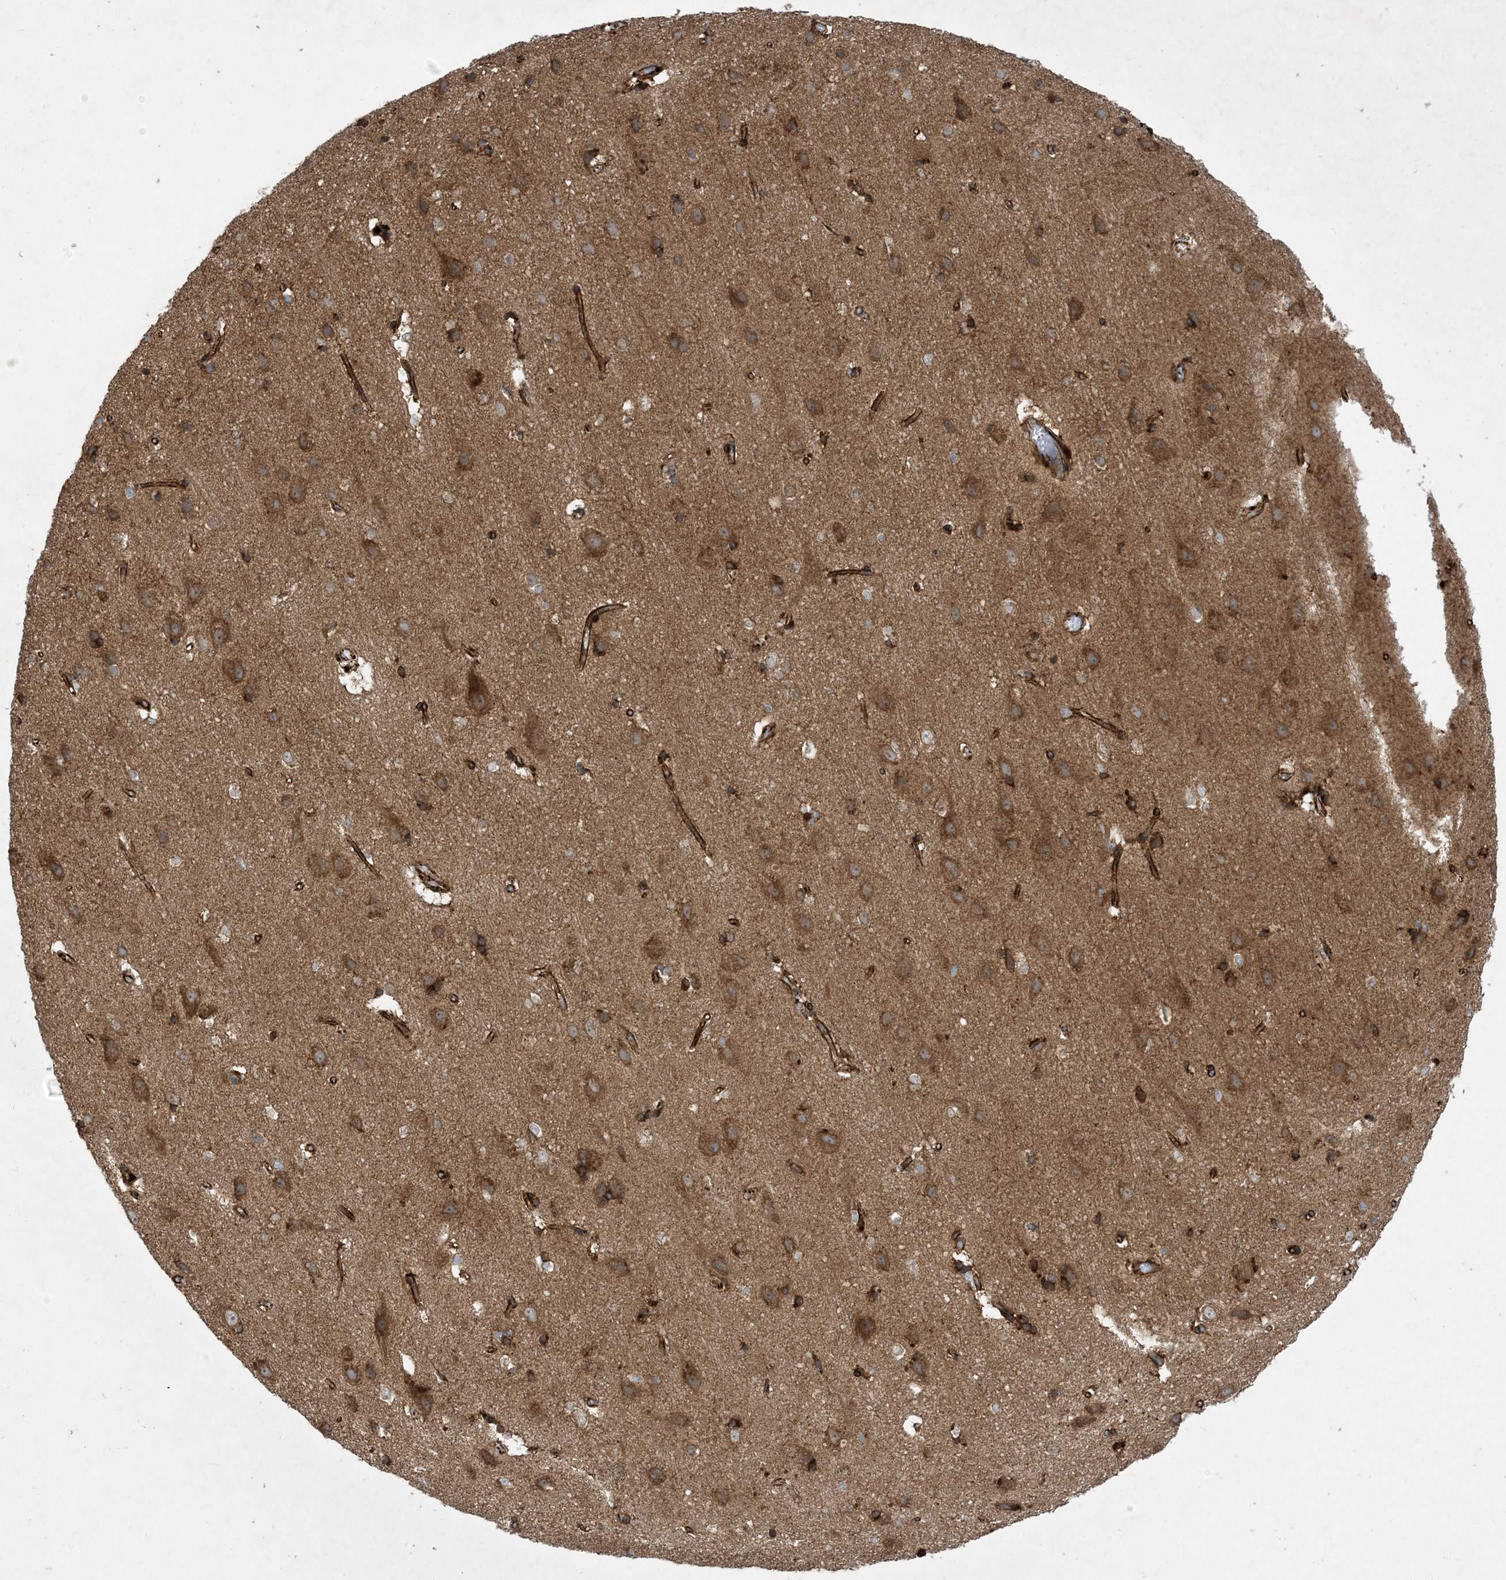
{"staining": {"intensity": "moderate", "quantity": ">75%", "location": "cytoplasmic/membranous"}, "tissue": "cerebral cortex", "cell_type": "Endothelial cells", "image_type": "normal", "snomed": [{"axis": "morphology", "description": "Normal tissue, NOS"}, {"axis": "topography", "description": "Cerebral cortex"}], "caption": "This image displays immunohistochemistry staining of benign human cerebral cortex, with medium moderate cytoplasmic/membranous staining in approximately >75% of endothelial cells.", "gene": "OTOP1", "patient": {"sex": "male", "age": 54}}